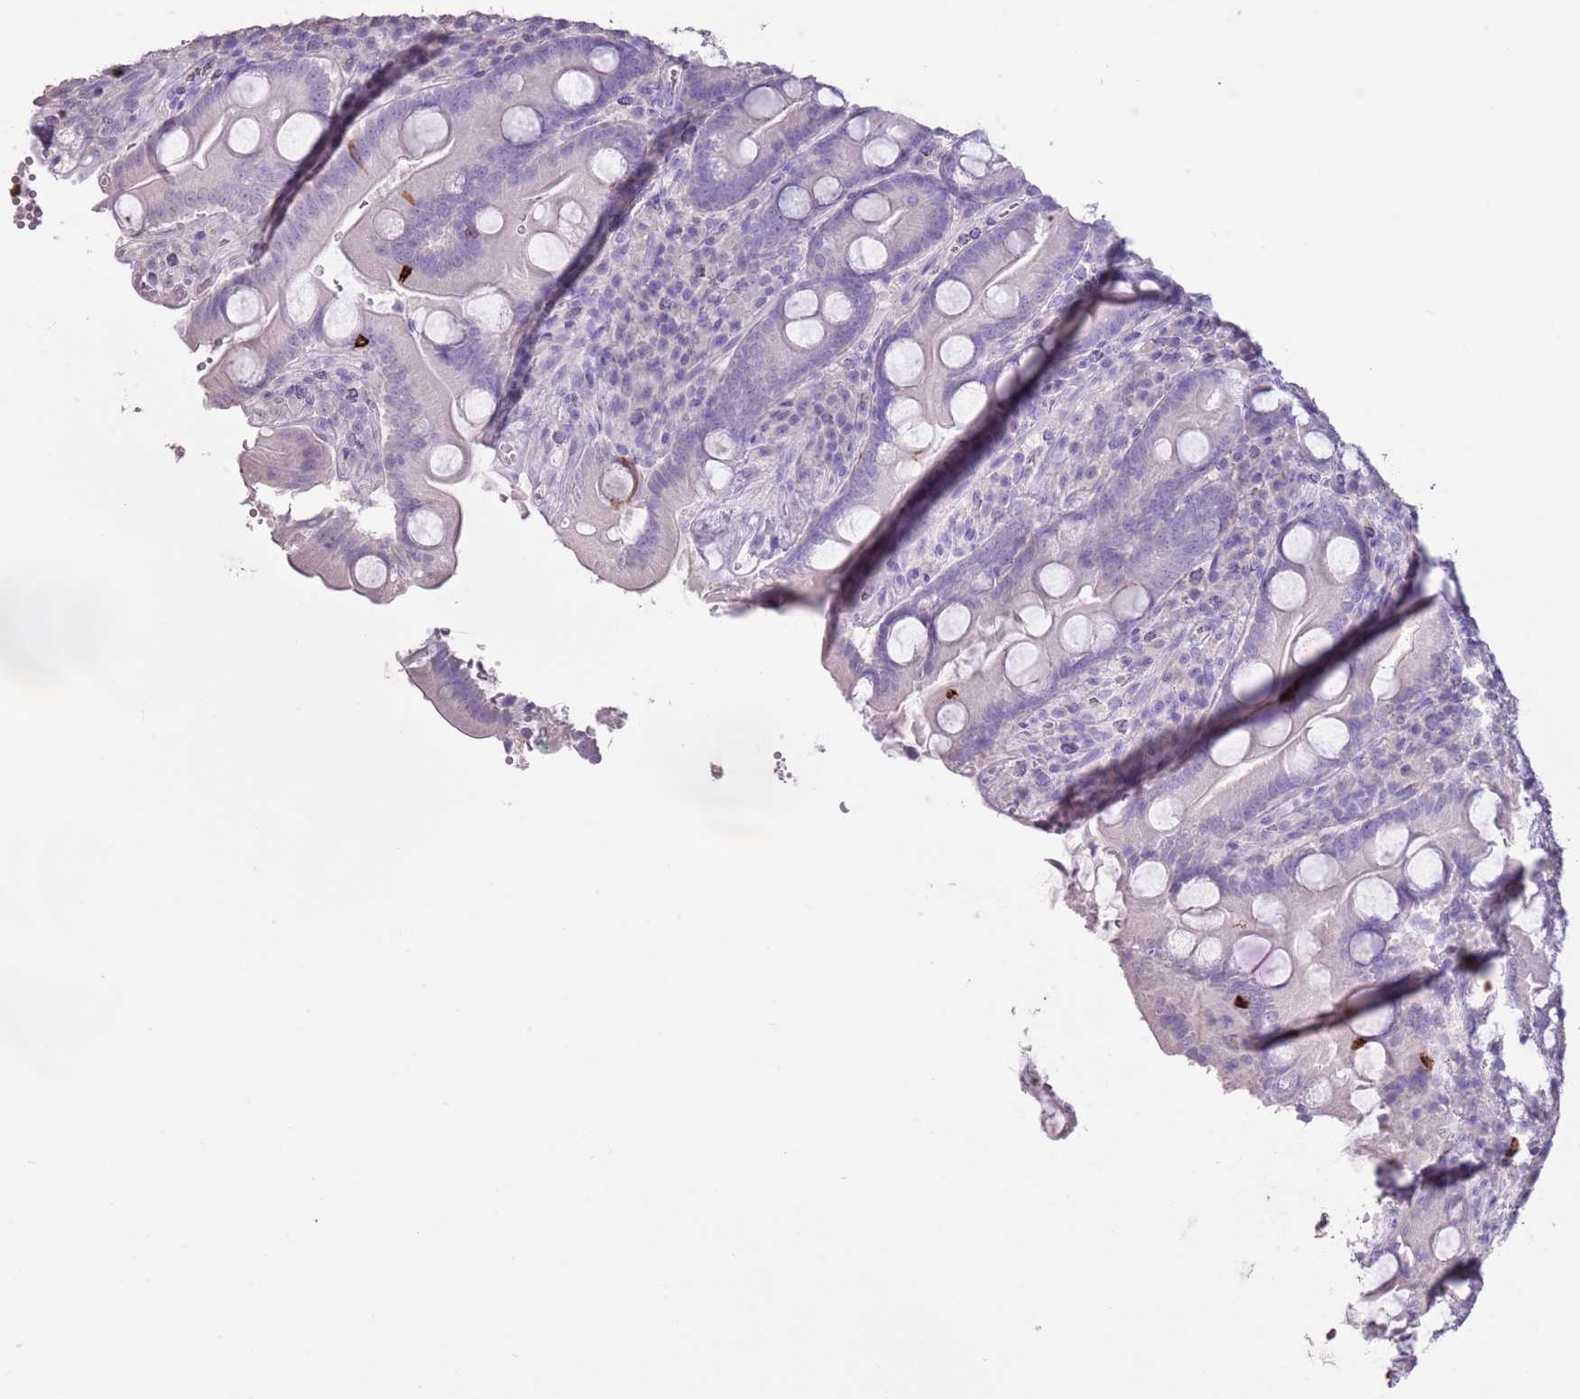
{"staining": {"intensity": "negative", "quantity": "none", "location": "none"}, "tissue": "duodenum", "cell_type": "Glandular cells", "image_type": "normal", "snomed": [{"axis": "morphology", "description": "Normal tissue, NOS"}, {"axis": "topography", "description": "Duodenum"}], "caption": "IHC photomicrograph of normal human duodenum stained for a protein (brown), which exhibits no positivity in glandular cells. The staining is performed using DAB (3,3'-diaminobenzidine) brown chromogen with nuclei counter-stained in using hematoxylin.", "gene": "BLOC1S2", "patient": {"sex": "male", "age": 35}}